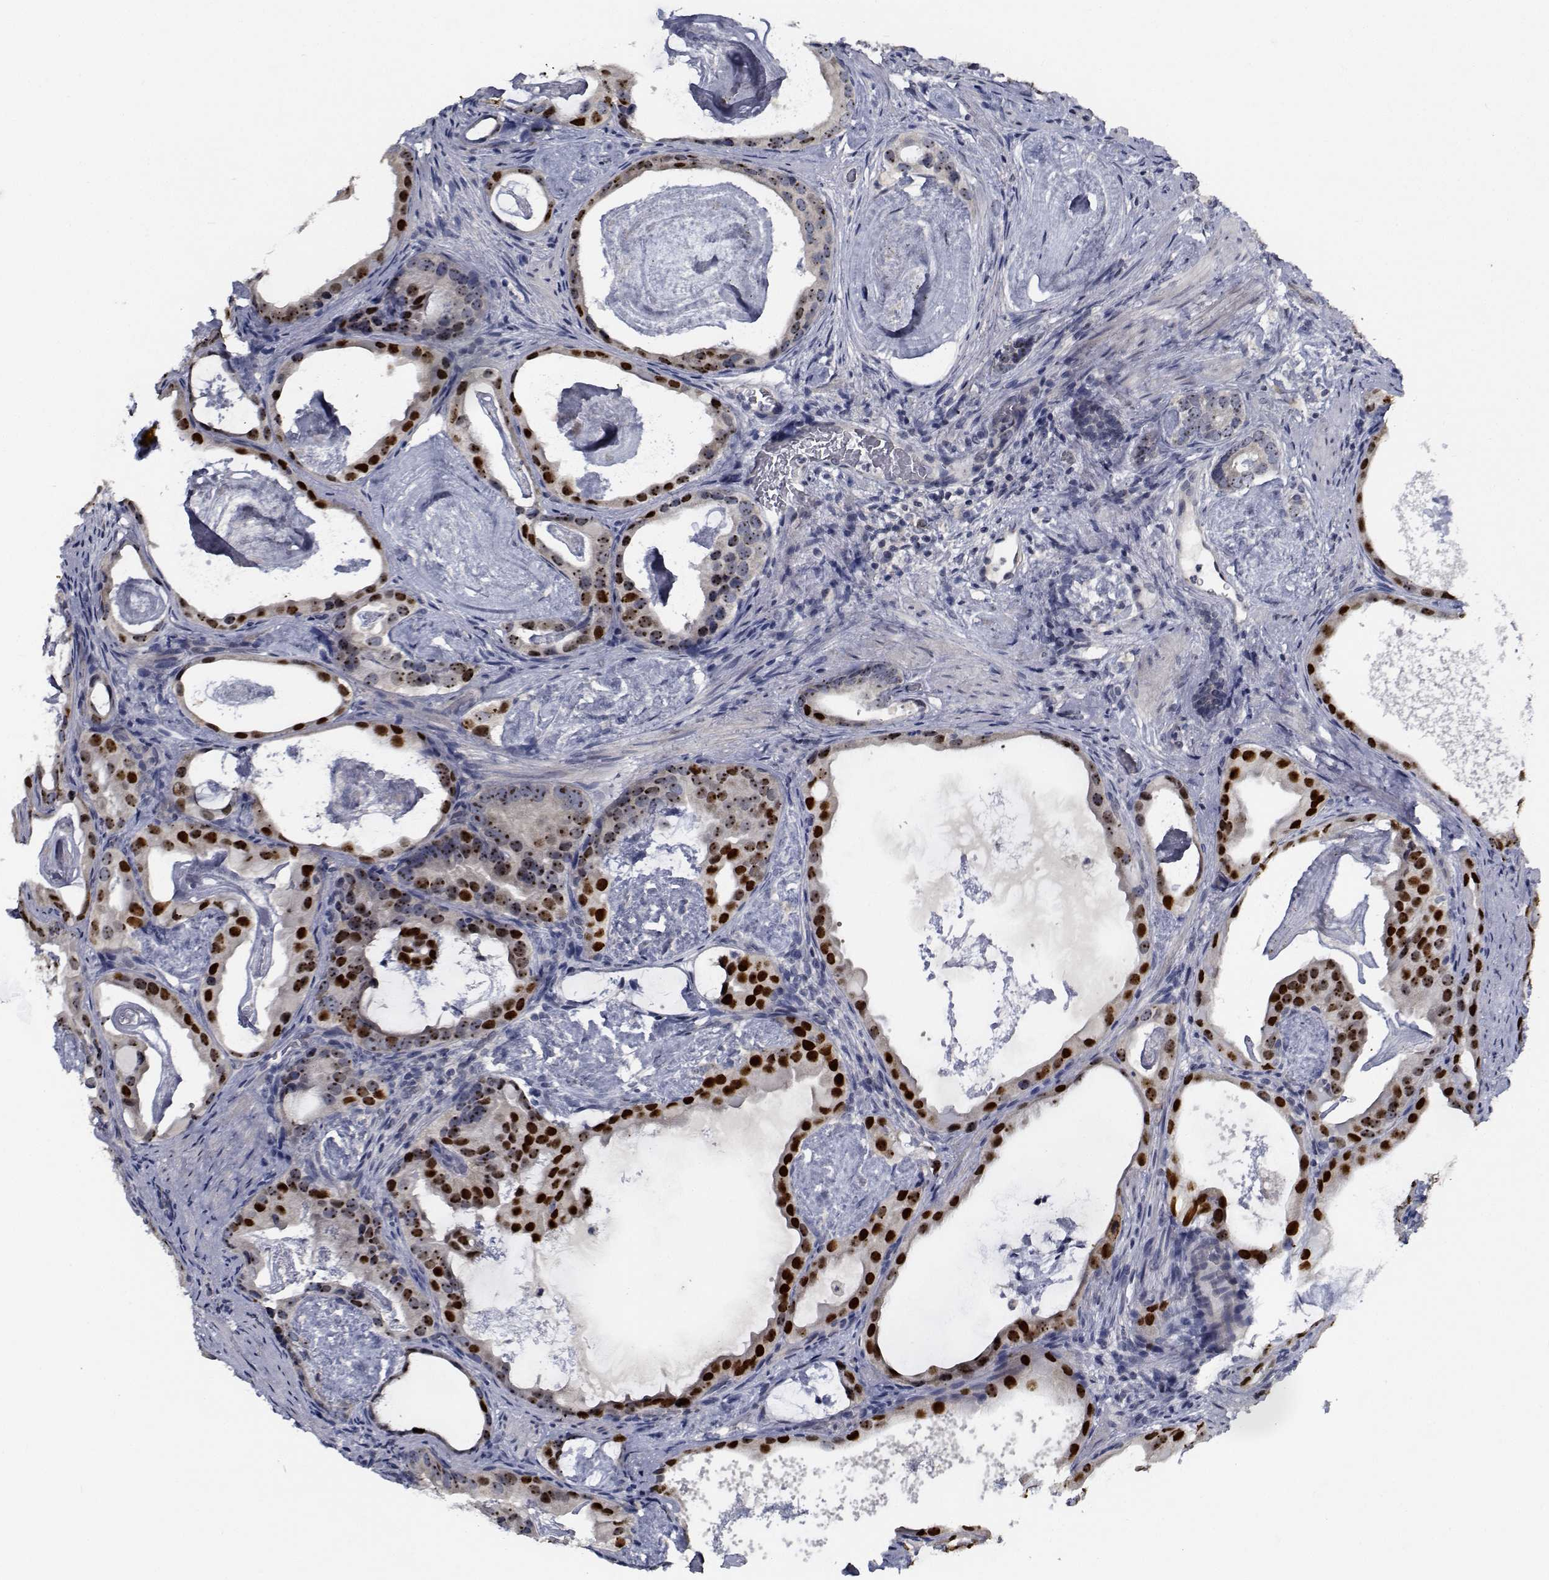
{"staining": {"intensity": "moderate", "quantity": "25%-75%", "location": "nuclear"}, "tissue": "prostate cancer", "cell_type": "Tumor cells", "image_type": "cancer", "snomed": [{"axis": "morphology", "description": "Adenocarcinoma, Low grade"}, {"axis": "topography", "description": "Prostate and seminal vesicle, NOS"}], "caption": "A micrograph of prostate low-grade adenocarcinoma stained for a protein demonstrates moderate nuclear brown staining in tumor cells.", "gene": "NVL", "patient": {"sex": "male", "age": 71}}